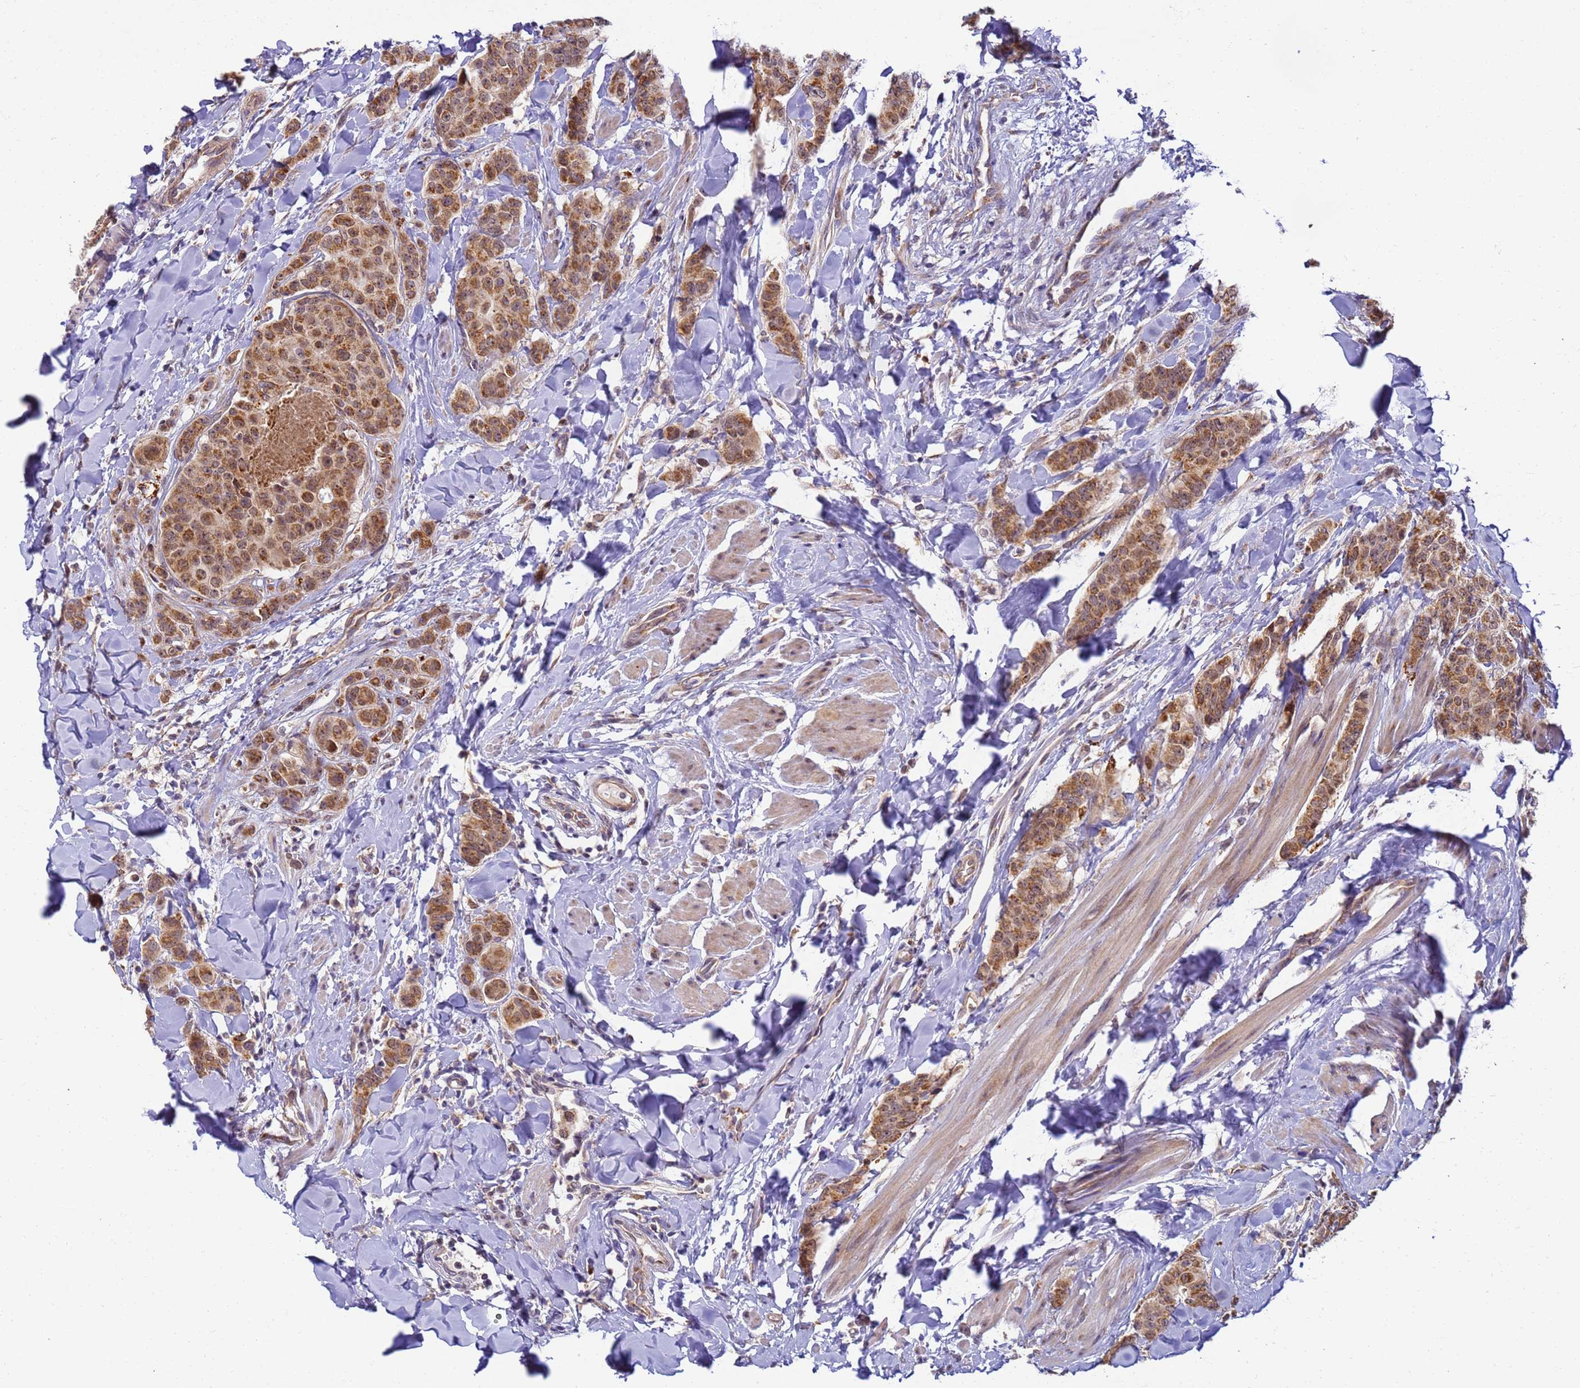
{"staining": {"intensity": "moderate", "quantity": ">75%", "location": "cytoplasmic/membranous"}, "tissue": "breast cancer", "cell_type": "Tumor cells", "image_type": "cancer", "snomed": [{"axis": "morphology", "description": "Duct carcinoma"}, {"axis": "topography", "description": "Breast"}], "caption": "Breast cancer tissue reveals moderate cytoplasmic/membranous staining in about >75% of tumor cells The protein is stained brown, and the nuclei are stained in blue (DAB IHC with brightfield microscopy, high magnification).", "gene": "RAPGEF3", "patient": {"sex": "female", "age": 40}}